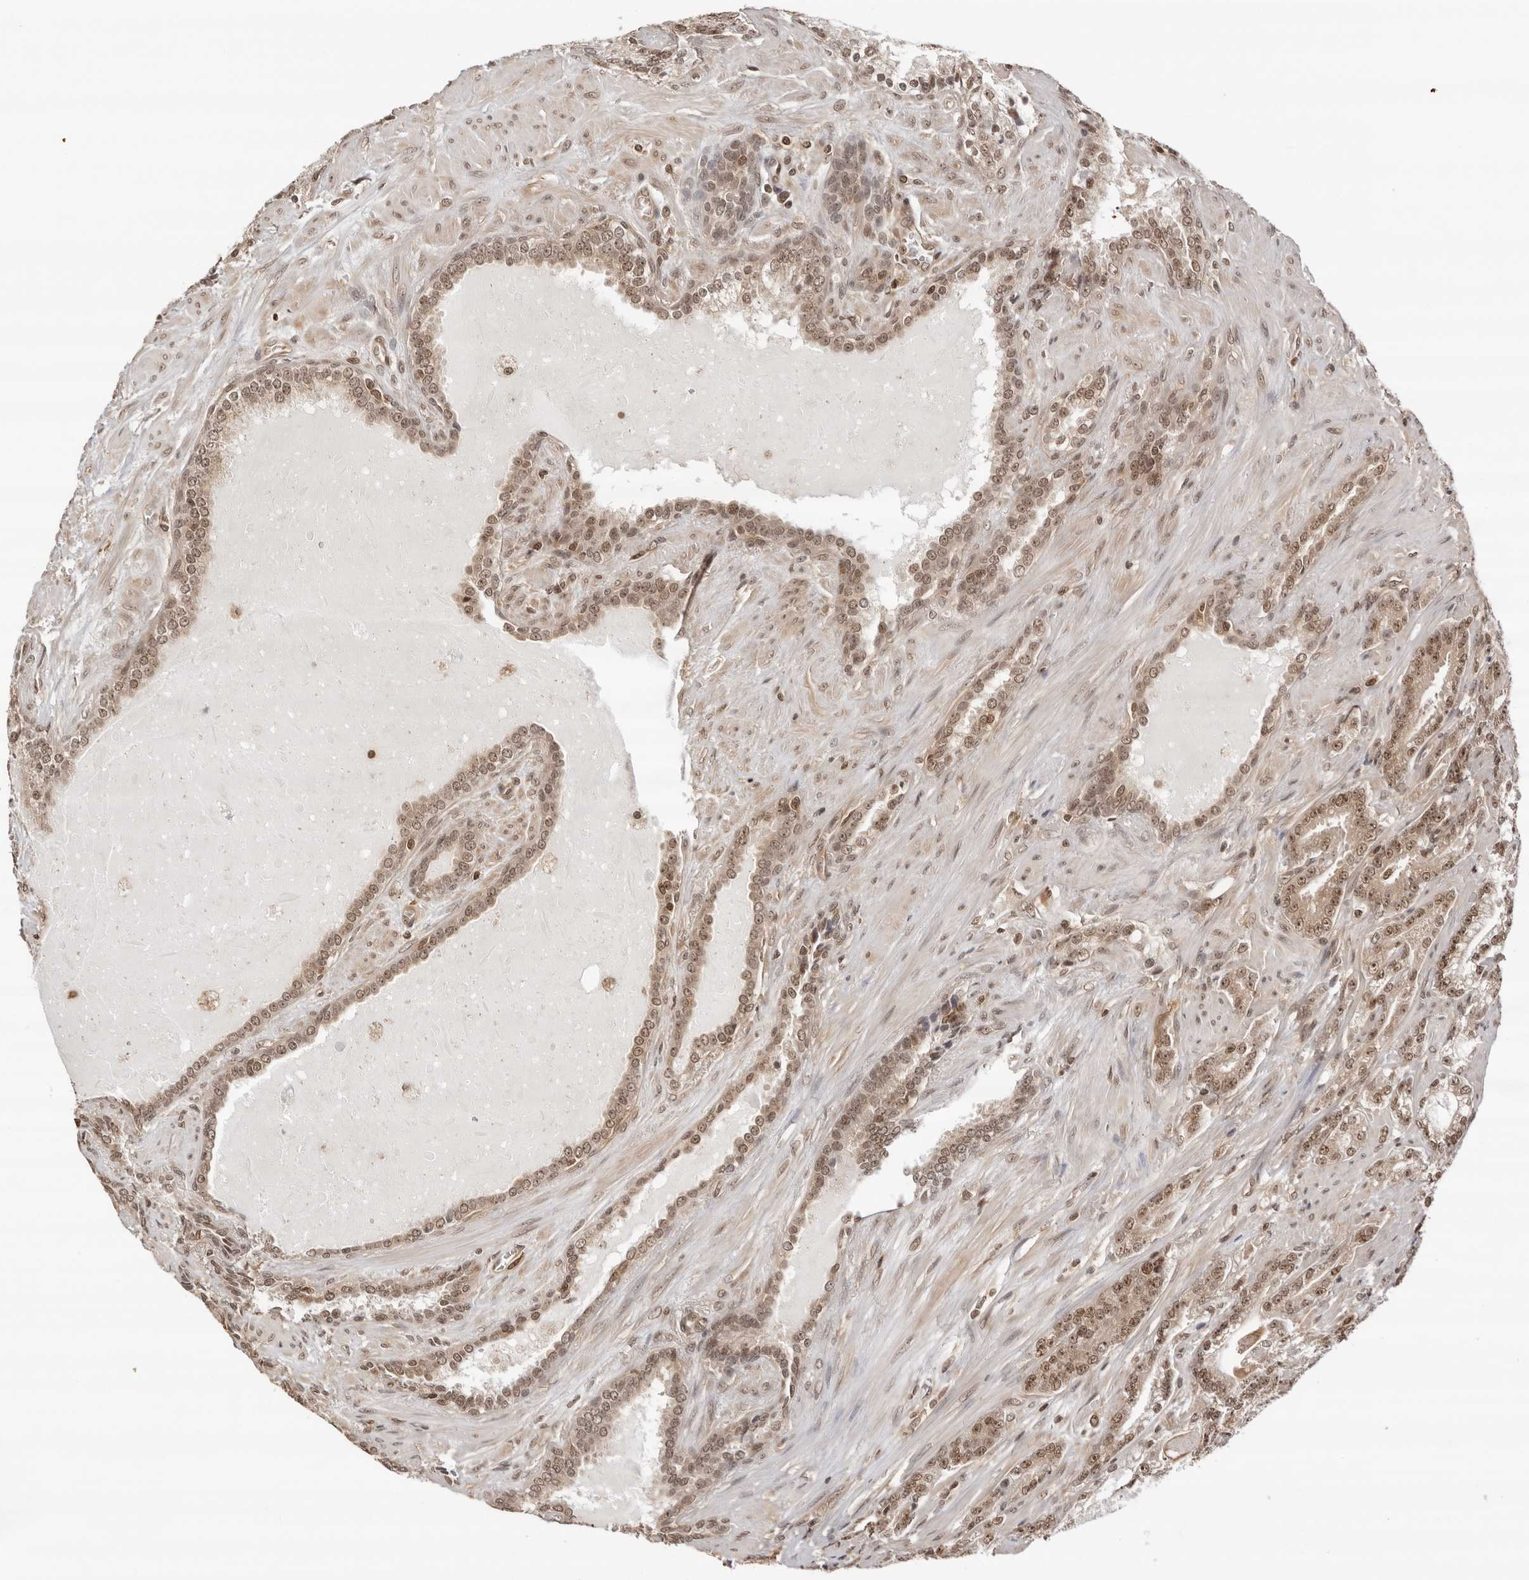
{"staining": {"intensity": "weak", "quantity": ">75%", "location": "cytoplasmic/membranous,nuclear"}, "tissue": "prostate cancer", "cell_type": "Tumor cells", "image_type": "cancer", "snomed": [{"axis": "morphology", "description": "Adenocarcinoma, High grade"}, {"axis": "topography", "description": "Prostate"}], "caption": "Immunohistochemical staining of prostate cancer (high-grade adenocarcinoma) demonstrates low levels of weak cytoplasmic/membranous and nuclear staining in about >75% of tumor cells.", "gene": "SDE2", "patient": {"sex": "male", "age": 73}}